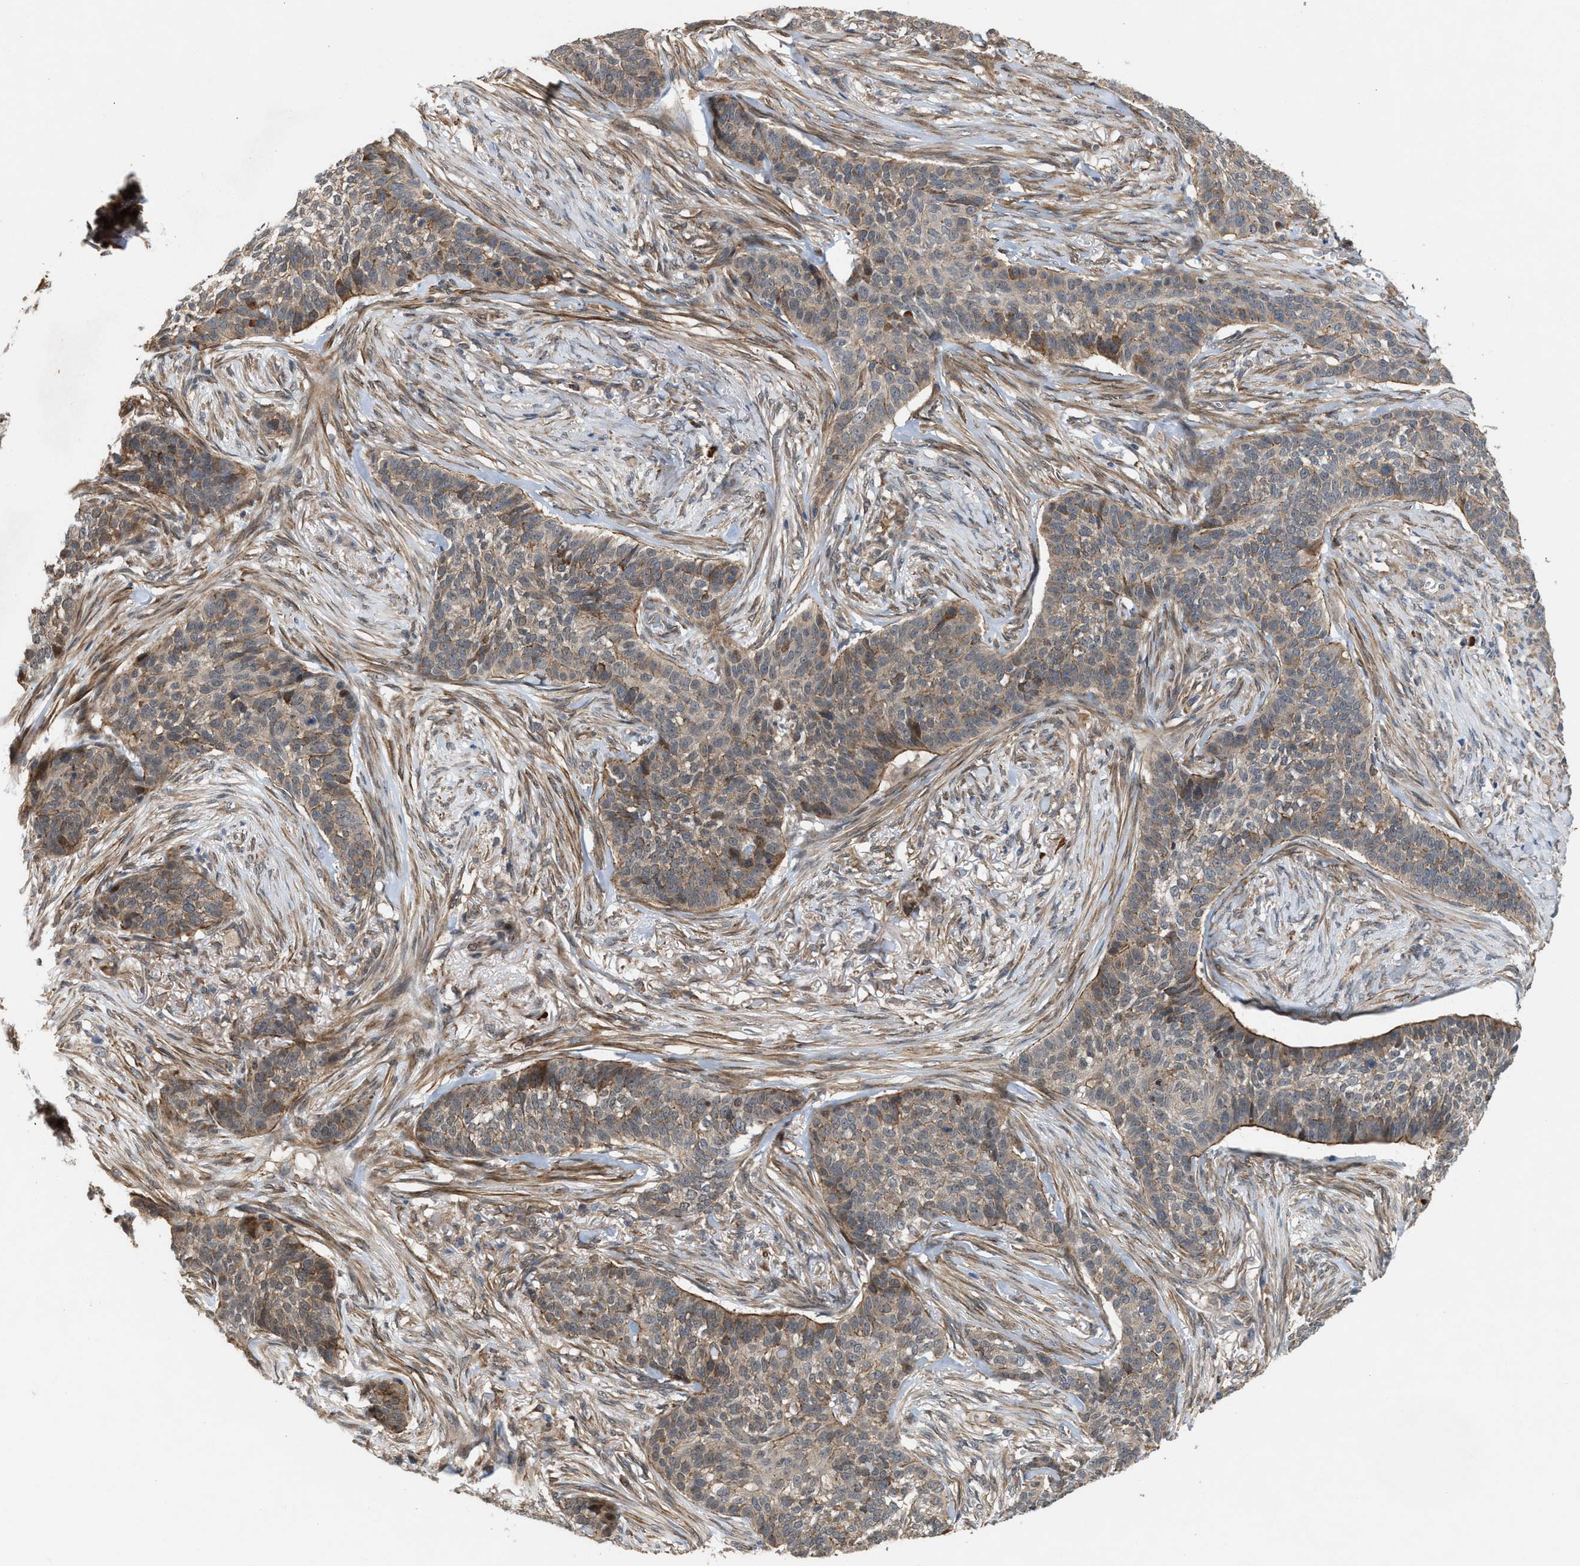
{"staining": {"intensity": "weak", "quantity": "25%-75%", "location": "cytoplasmic/membranous"}, "tissue": "skin cancer", "cell_type": "Tumor cells", "image_type": "cancer", "snomed": [{"axis": "morphology", "description": "Basal cell carcinoma"}, {"axis": "topography", "description": "Skin"}], "caption": "Weak cytoplasmic/membranous protein expression is present in about 25%-75% of tumor cells in skin basal cell carcinoma. (Brightfield microscopy of DAB IHC at high magnification).", "gene": "MFSD6", "patient": {"sex": "male", "age": 85}}